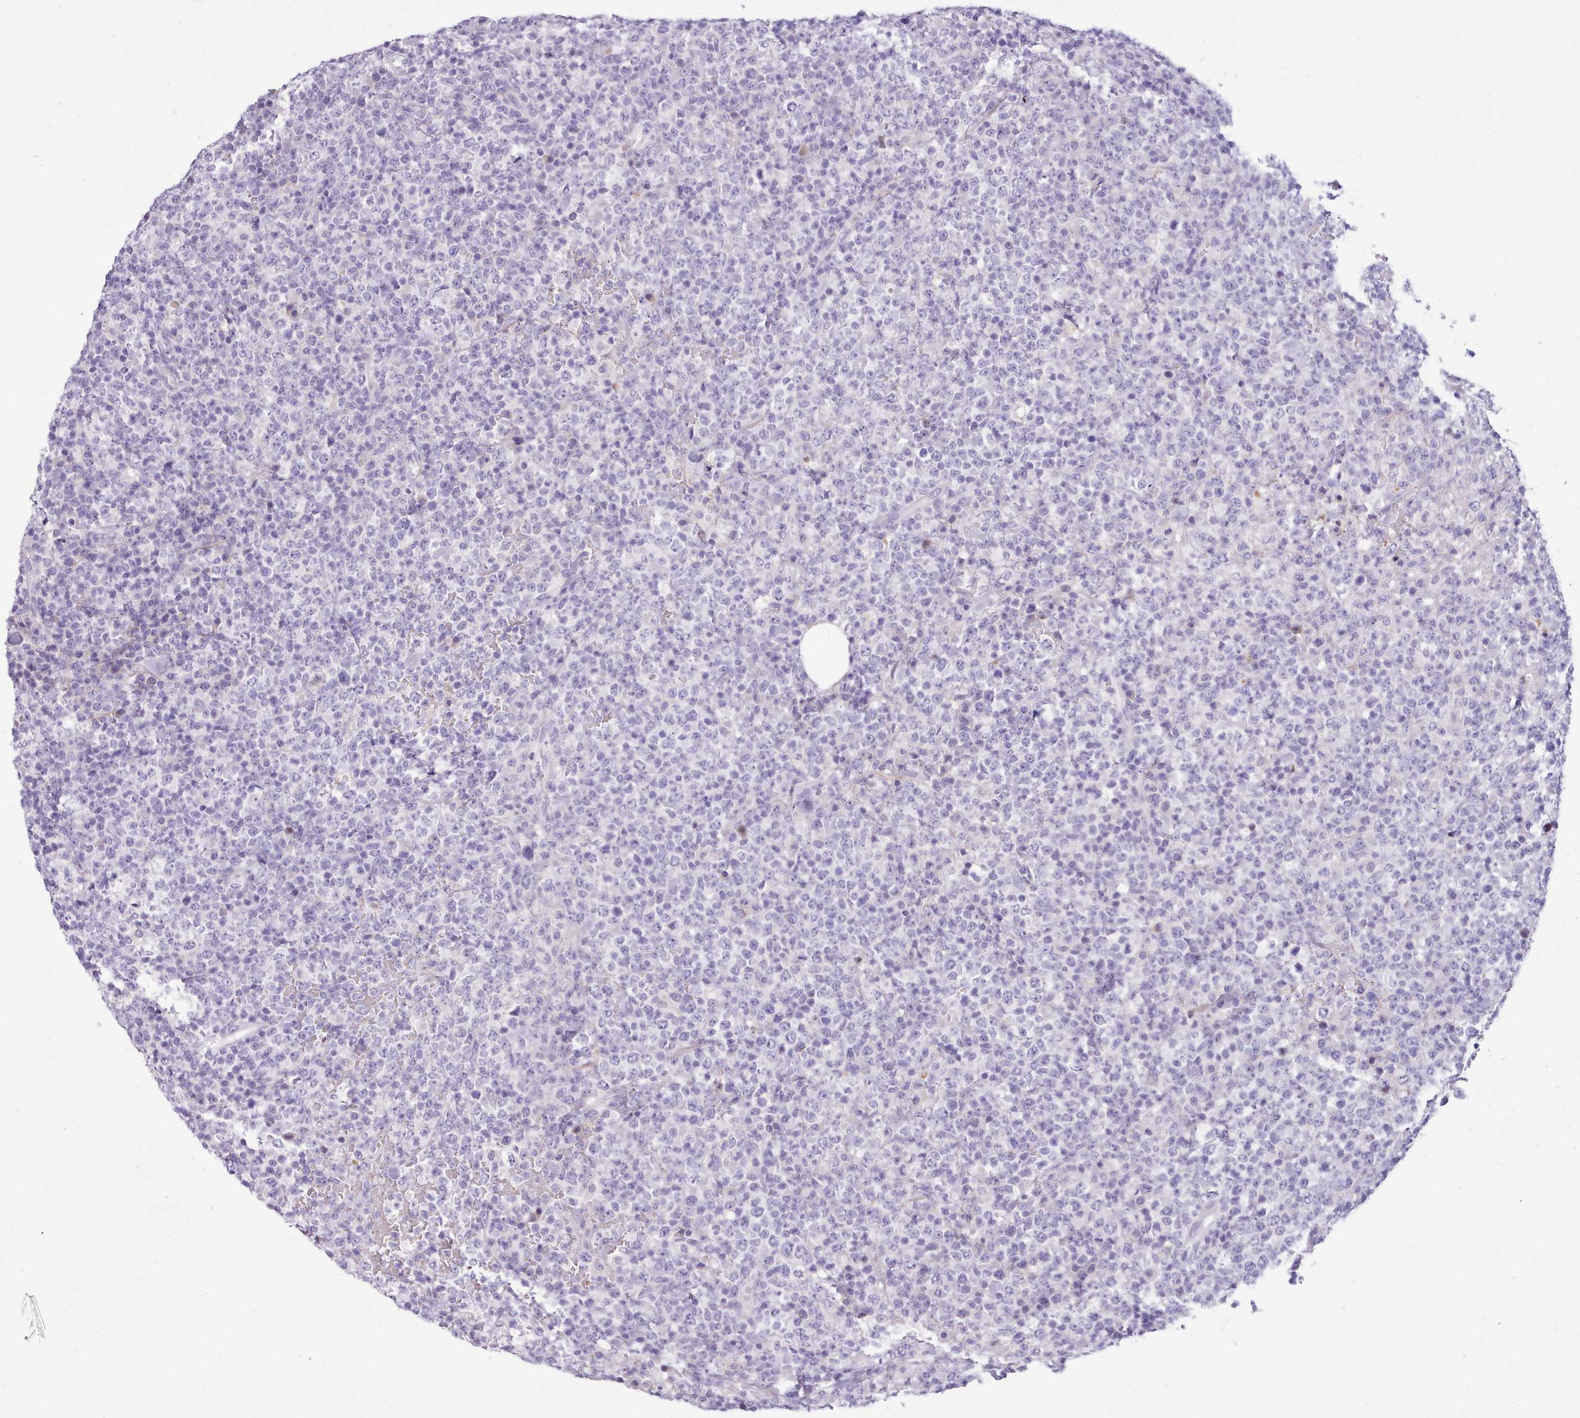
{"staining": {"intensity": "negative", "quantity": "none", "location": "none"}, "tissue": "lymphoma", "cell_type": "Tumor cells", "image_type": "cancer", "snomed": [{"axis": "morphology", "description": "Malignant lymphoma, non-Hodgkin's type, High grade"}, {"axis": "topography", "description": "Colon"}], "caption": "This histopathology image is of high-grade malignant lymphoma, non-Hodgkin's type stained with immunohistochemistry to label a protein in brown with the nuclei are counter-stained blue. There is no staining in tumor cells.", "gene": "CYP2A13", "patient": {"sex": "female", "age": 53}}